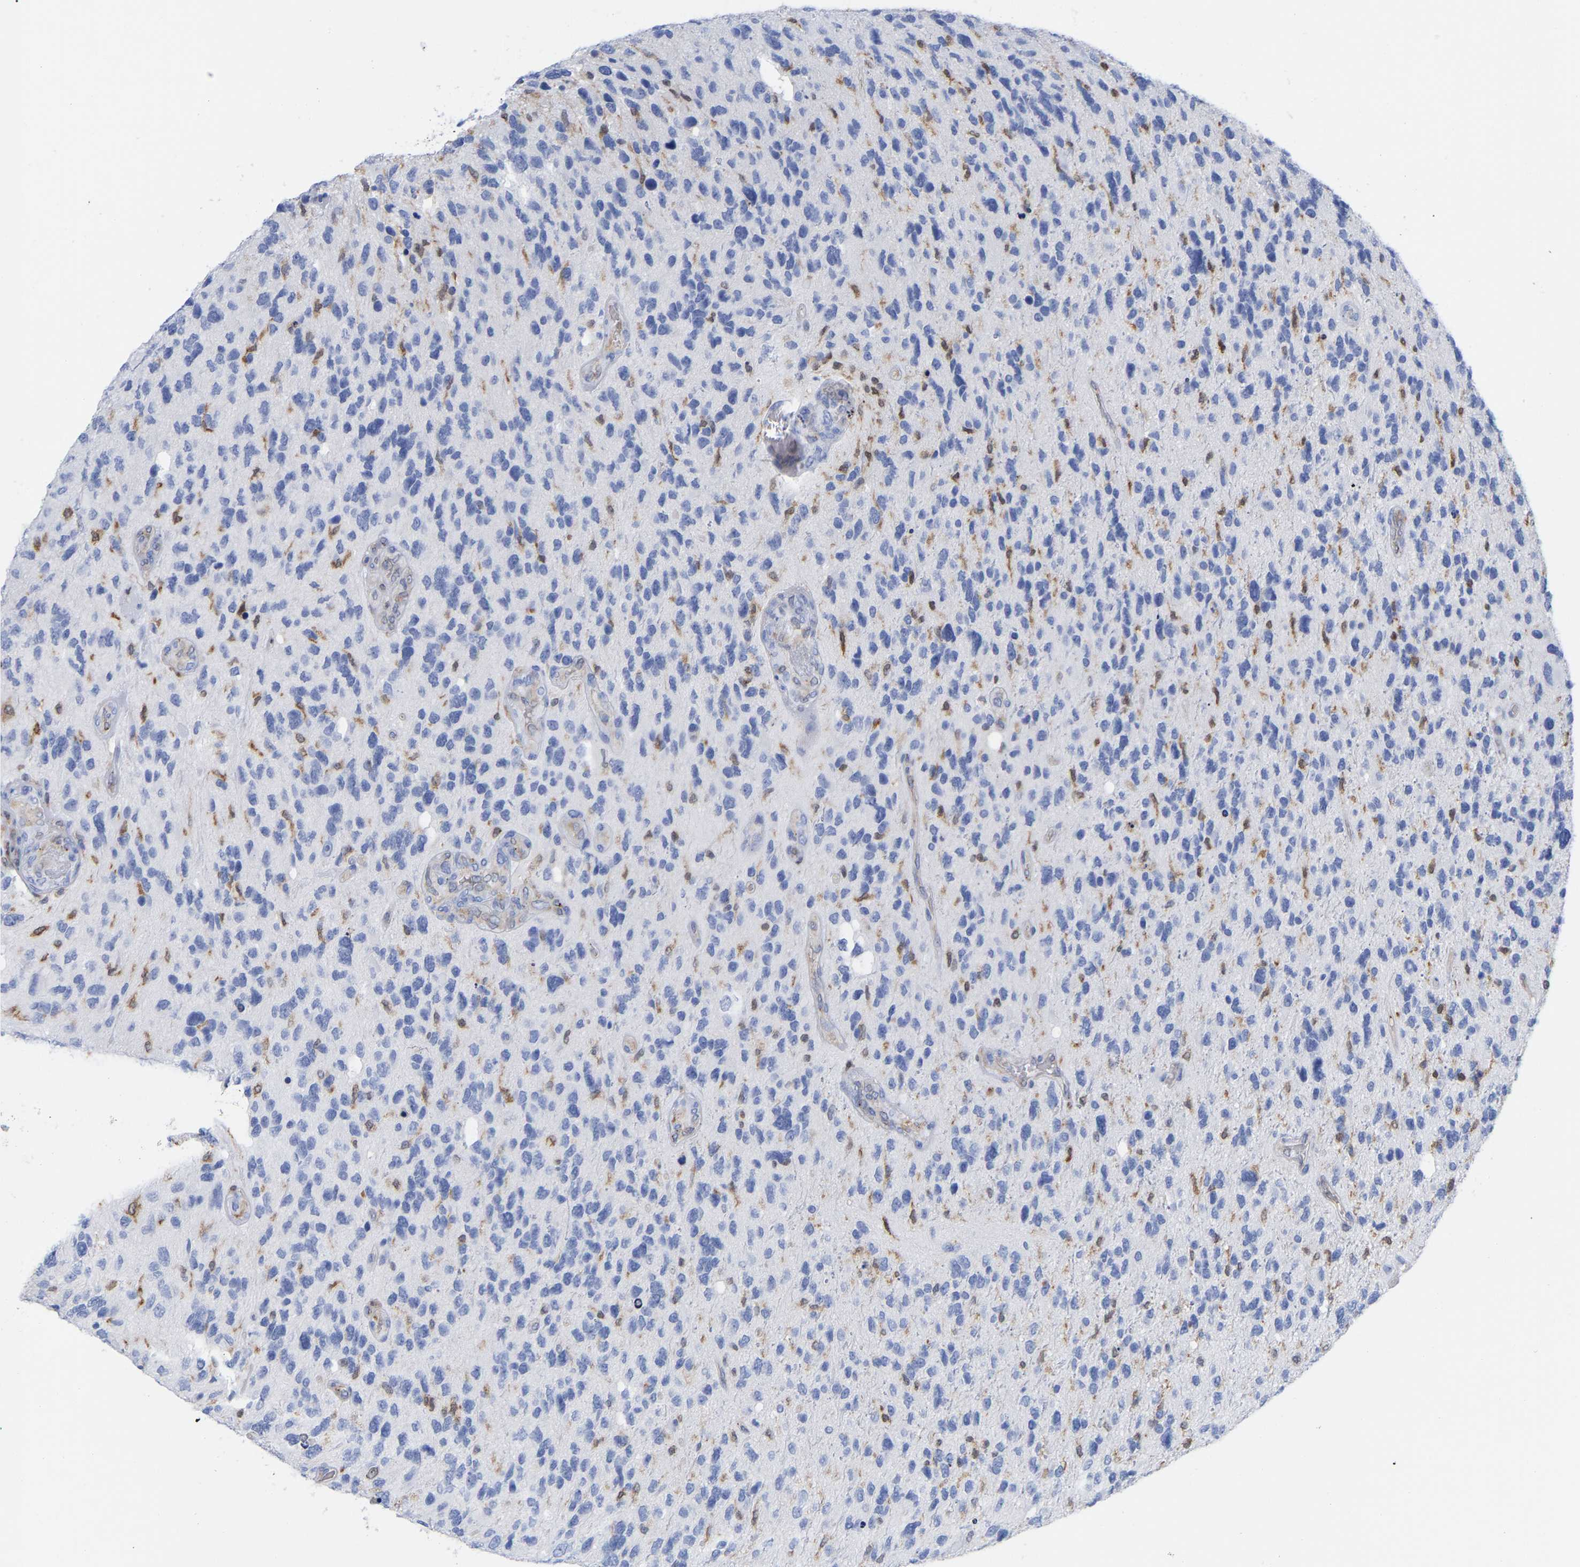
{"staining": {"intensity": "negative", "quantity": "none", "location": "none"}, "tissue": "glioma", "cell_type": "Tumor cells", "image_type": "cancer", "snomed": [{"axis": "morphology", "description": "Glioma, malignant, High grade"}, {"axis": "topography", "description": "Brain"}], "caption": "There is no significant positivity in tumor cells of malignant glioma (high-grade).", "gene": "GIMAP4", "patient": {"sex": "female", "age": 58}}